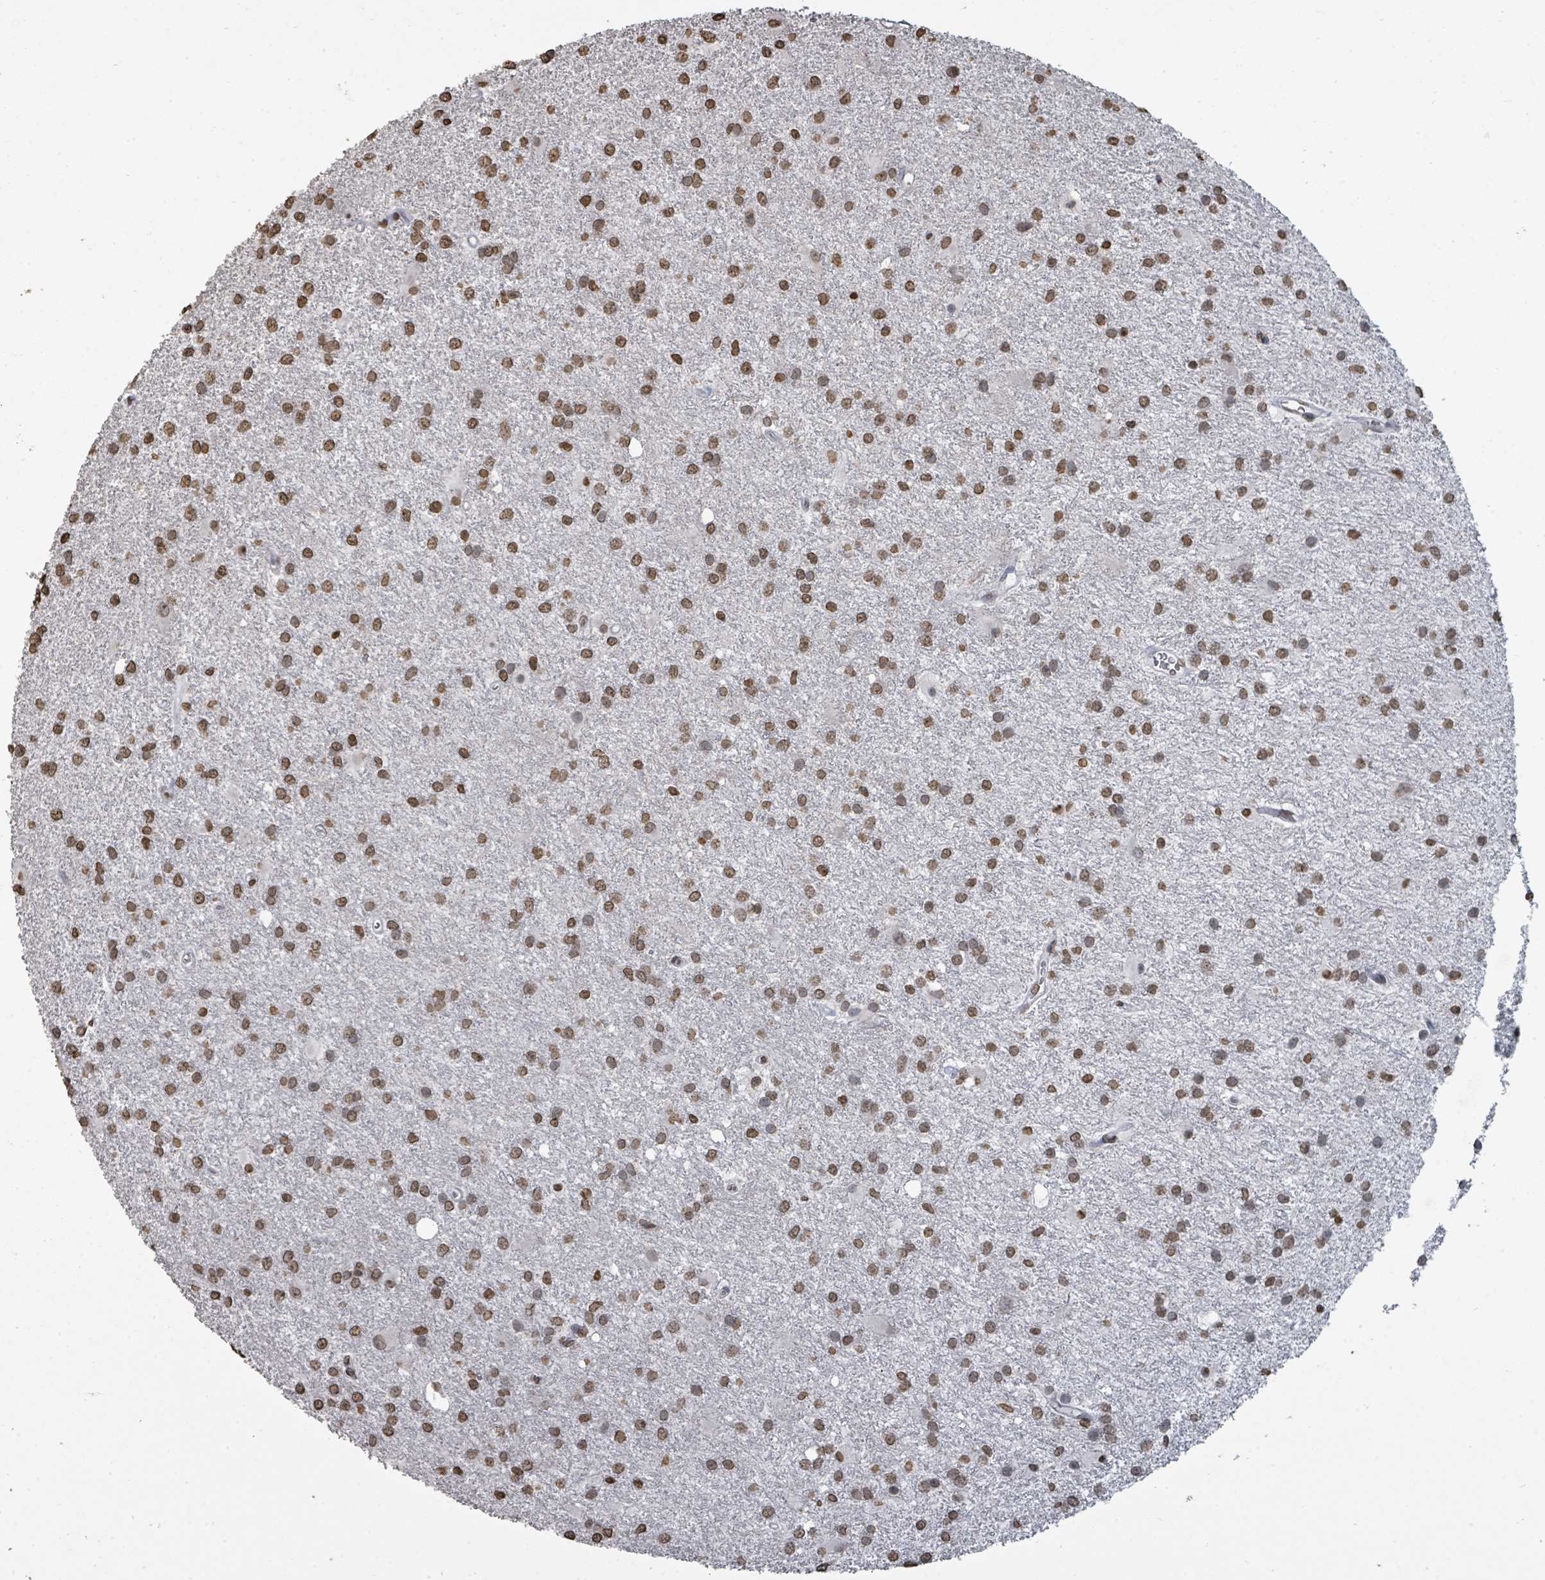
{"staining": {"intensity": "moderate", "quantity": ">75%", "location": "nuclear"}, "tissue": "glioma", "cell_type": "Tumor cells", "image_type": "cancer", "snomed": [{"axis": "morphology", "description": "Glioma, malignant, High grade"}, {"axis": "topography", "description": "Brain"}], "caption": "Glioma stained for a protein displays moderate nuclear positivity in tumor cells.", "gene": "MRPS12", "patient": {"sex": "female", "age": 50}}